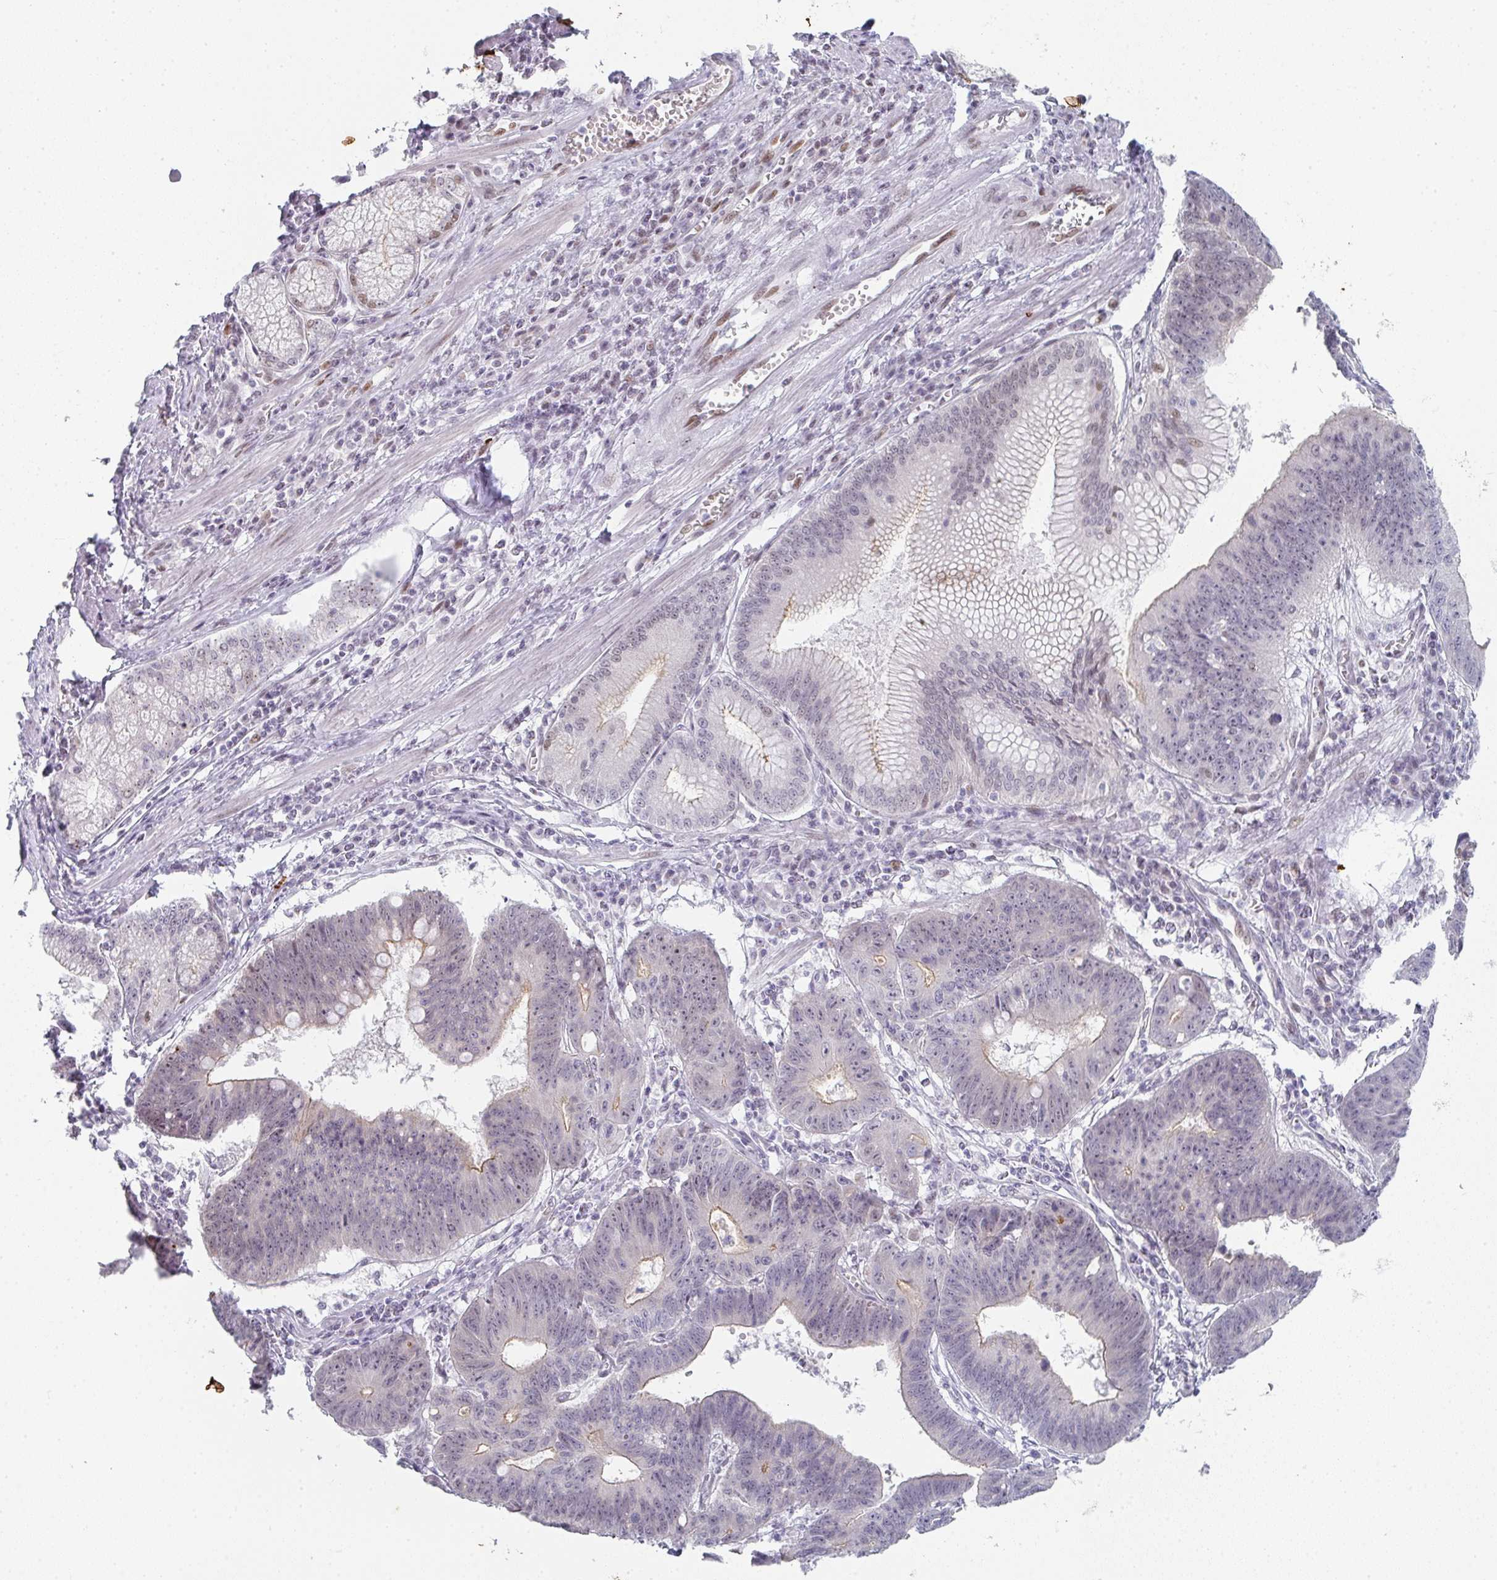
{"staining": {"intensity": "weak", "quantity": "<25%", "location": "cytoplasmic/membranous"}, "tissue": "stomach cancer", "cell_type": "Tumor cells", "image_type": "cancer", "snomed": [{"axis": "morphology", "description": "Adenocarcinoma, NOS"}, {"axis": "topography", "description": "Stomach"}], "caption": "Immunohistochemical staining of adenocarcinoma (stomach) reveals no significant positivity in tumor cells.", "gene": "POU2AF2", "patient": {"sex": "male", "age": 59}}